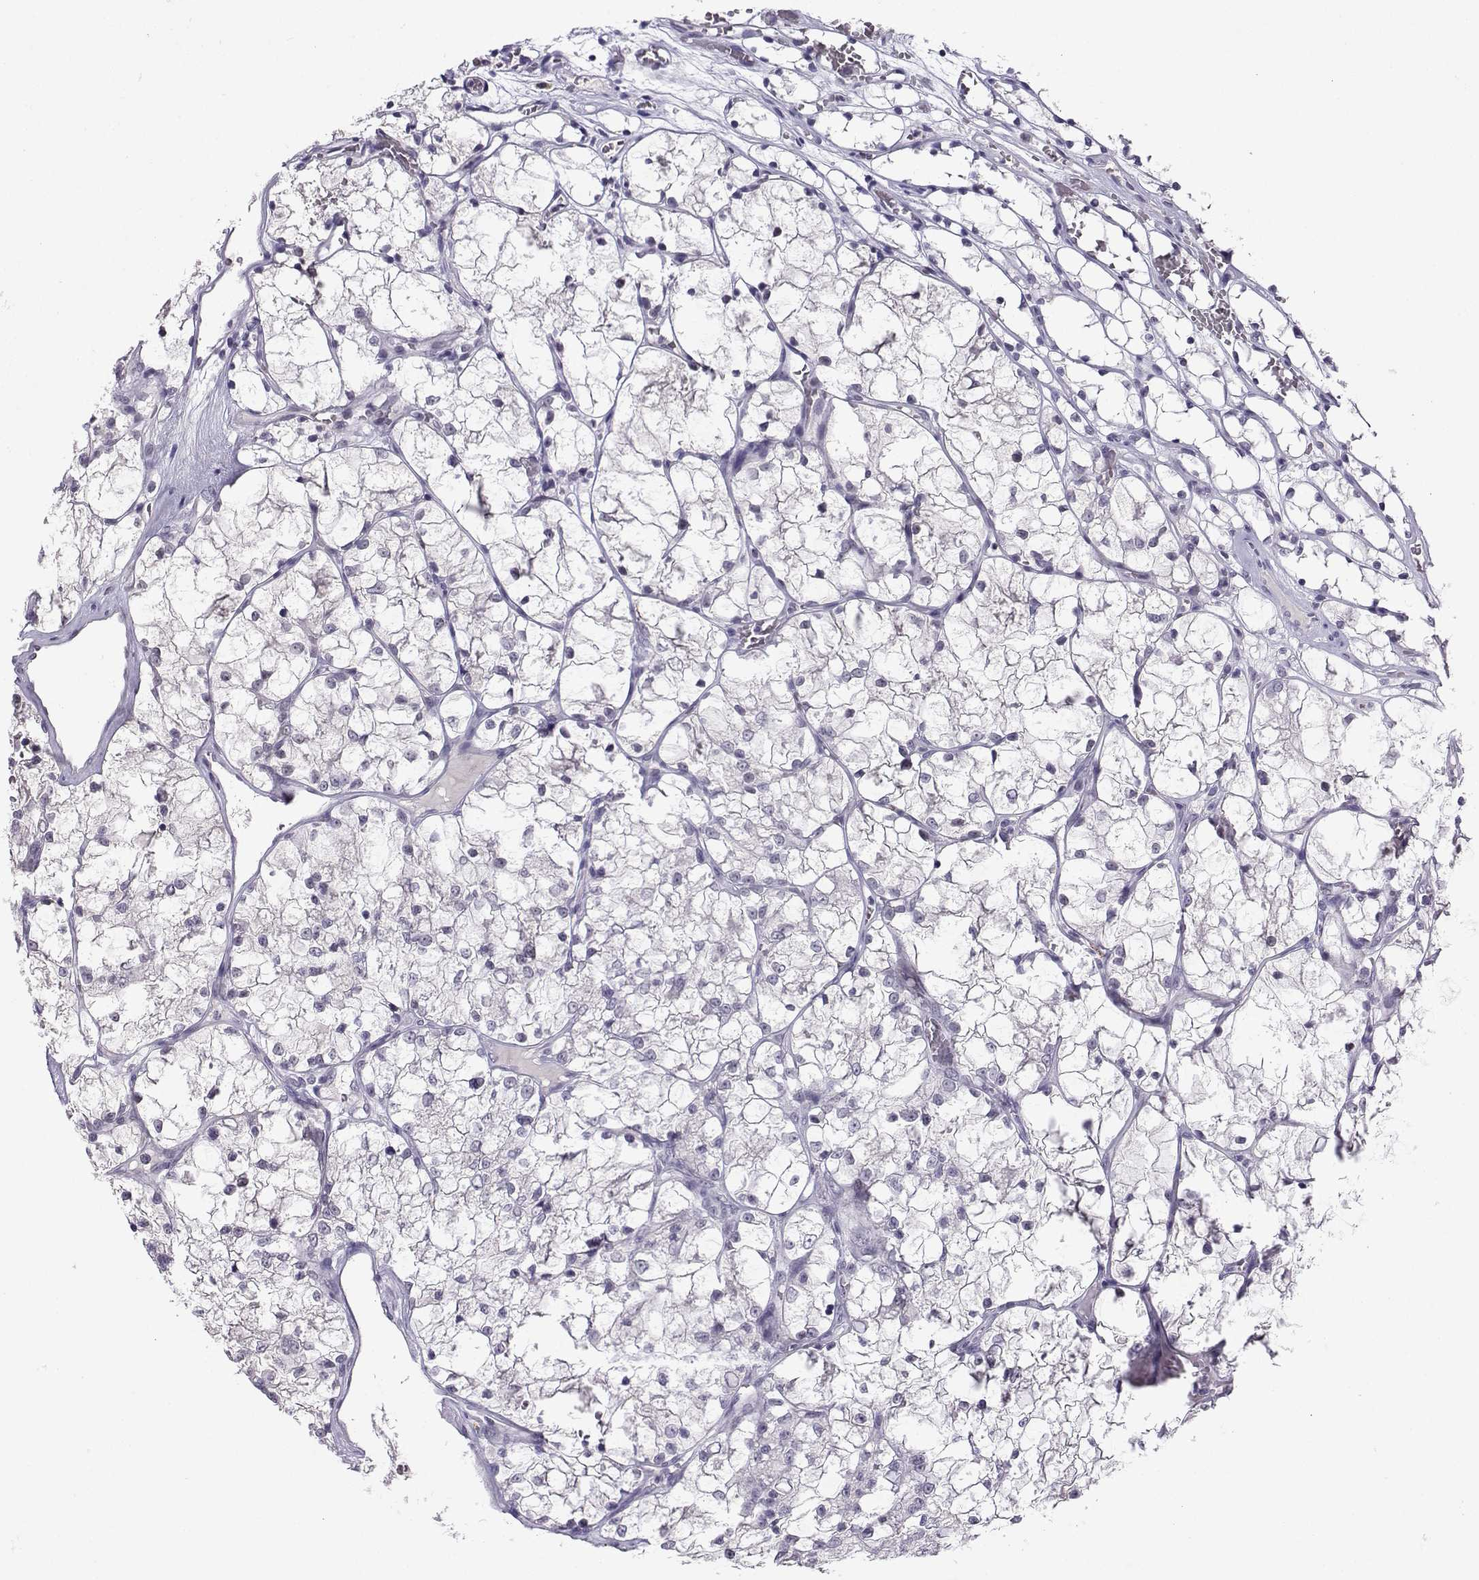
{"staining": {"intensity": "negative", "quantity": "none", "location": "none"}, "tissue": "renal cancer", "cell_type": "Tumor cells", "image_type": "cancer", "snomed": [{"axis": "morphology", "description": "Adenocarcinoma, NOS"}, {"axis": "topography", "description": "Kidney"}], "caption": "This is a image of IHC staining of renal cancer (adenocarcinoma), which shows no expression in tumor cells.", "gene": "LRFN2", "patient": {"sex": "female", "age": 69}}